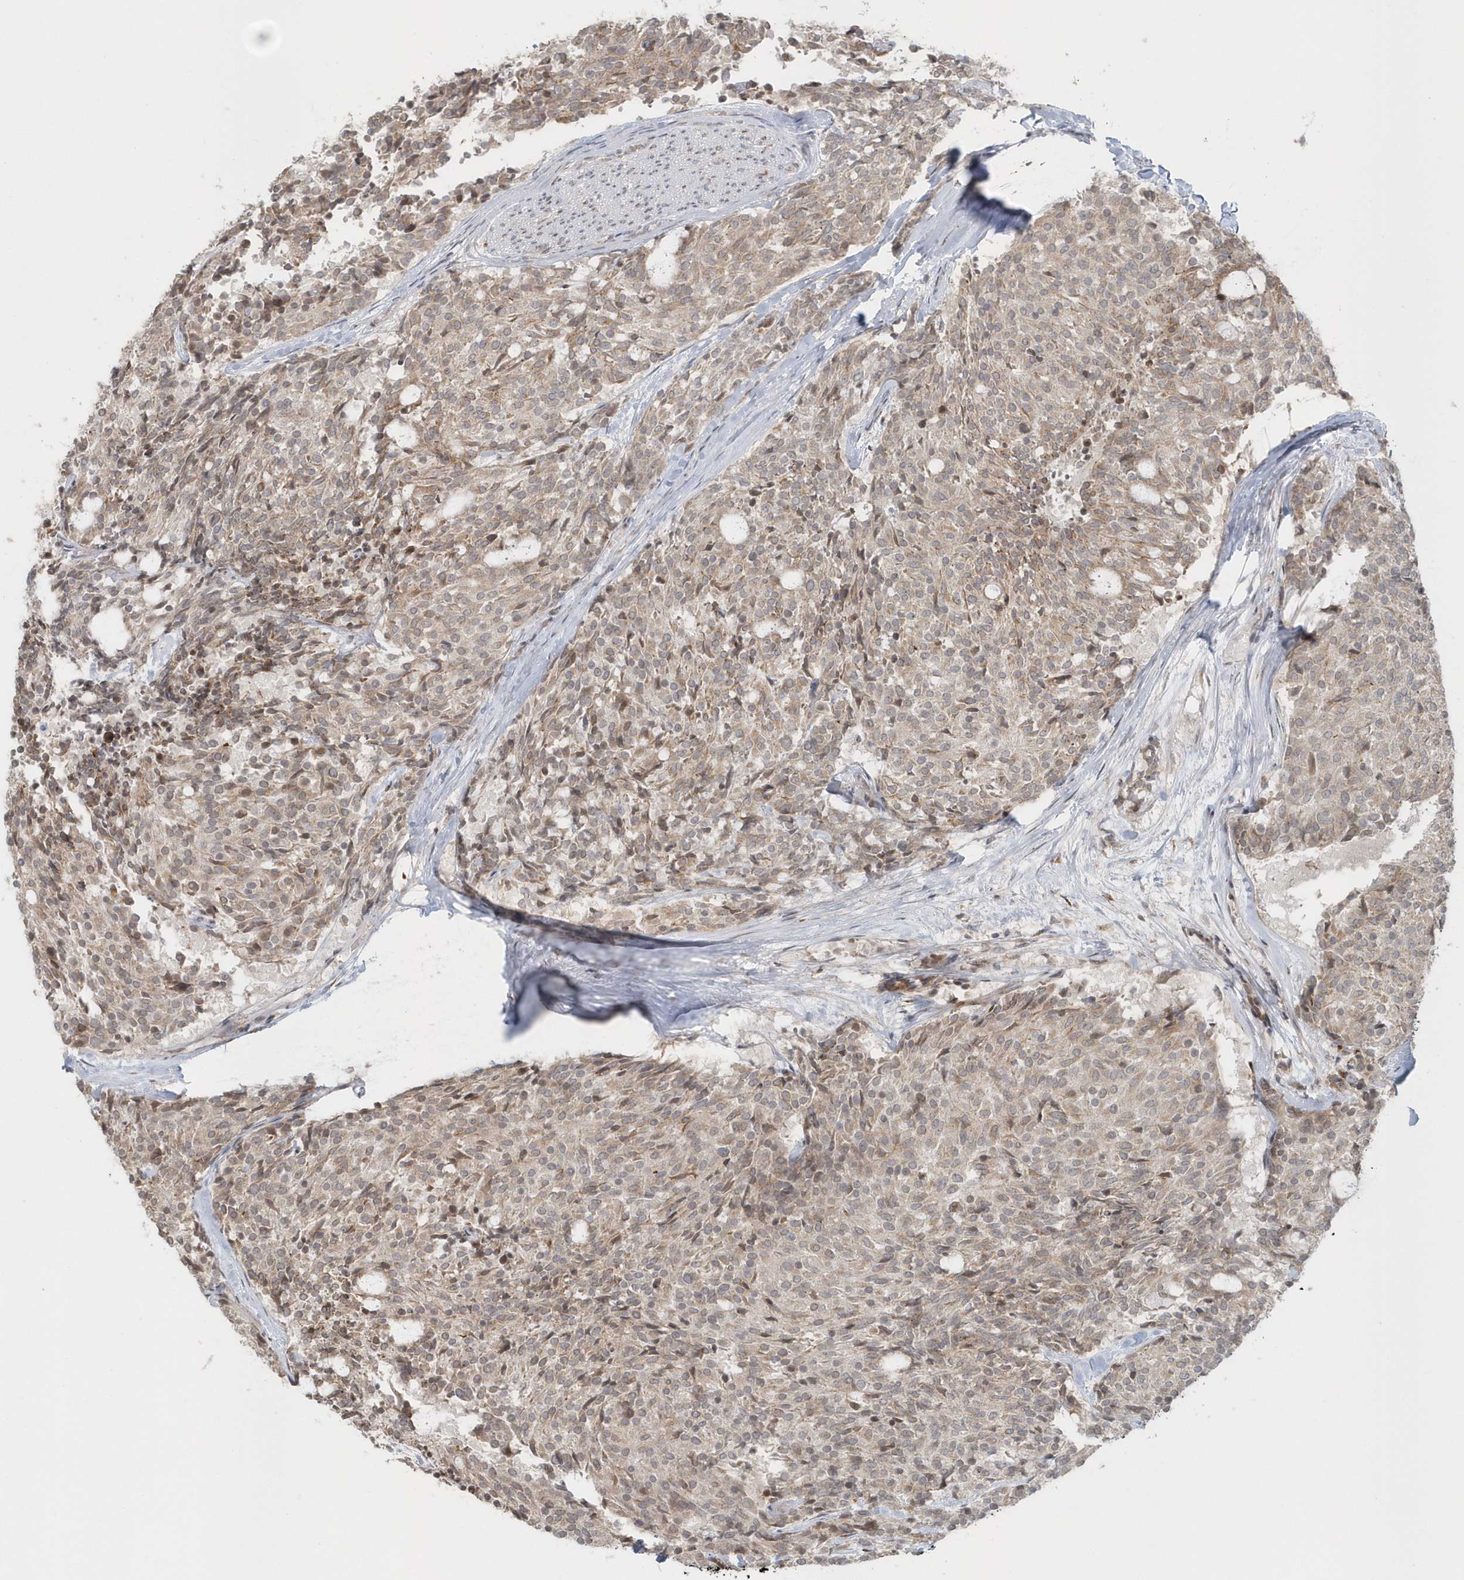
{"staining": {"intensity": "weak", "quantity": "25%-75%", "location": "cytoplasmic/membranous"}, "tissue": "carcinoid", "cell_type": "Tumor cells", "image_type": "cancer", "snomed": [{"axis": "morphology", "description": "Carcinoid, malignant, NOS"}, {"axis": "topography", "description": "Pancreas"}], "caption": "DAB immunohistochemical staining of carcinoid exhibits weak cytoplasmic/membranous protein positivity in approximately 25%-75% of tumor cells.", "gene": "DHFR", "patient": {"sex": "female", "age": 54}}